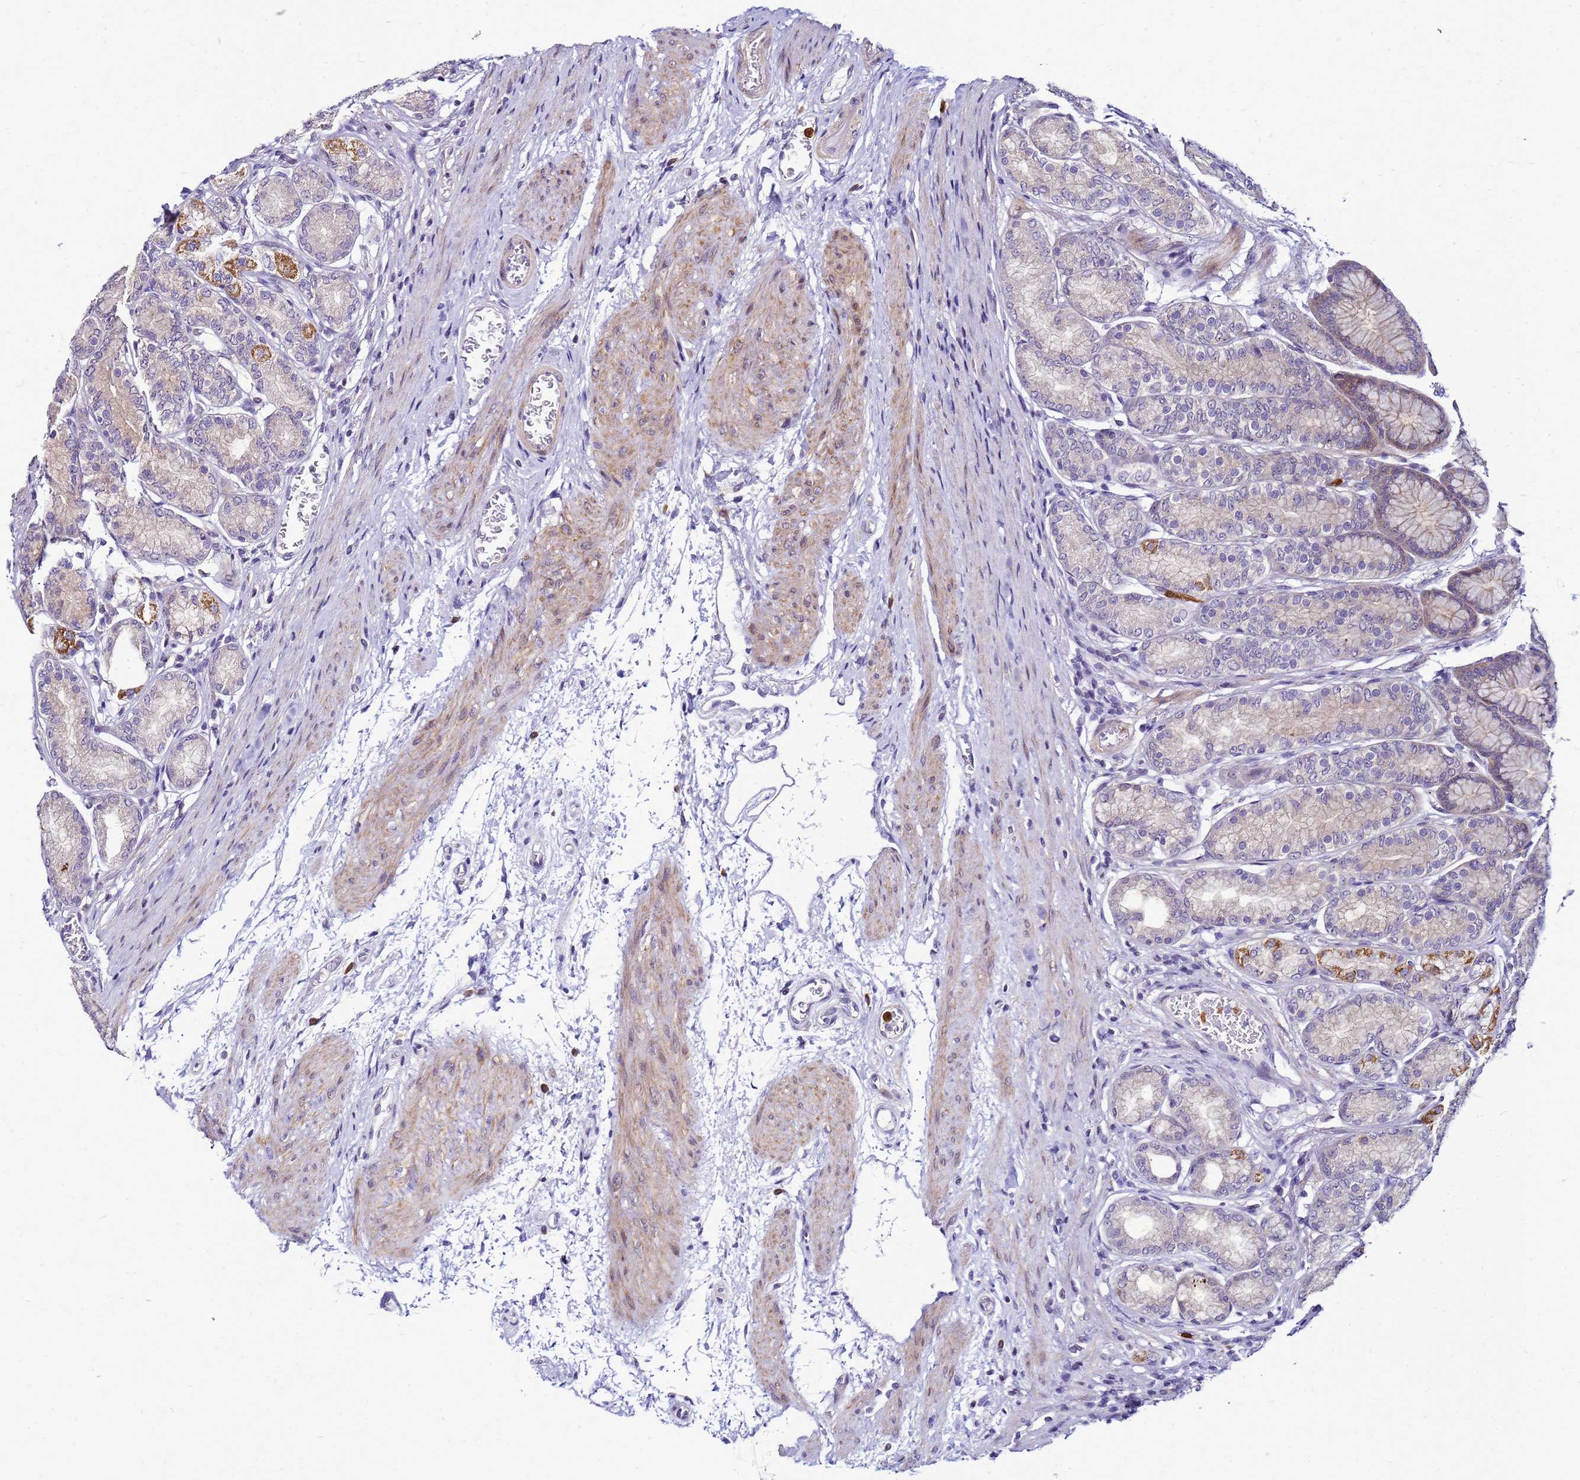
{"staining": {"intensity": "moderate", "quantity": "25%-75%", "location": "cytoplasmic/membranous"}, "tissue": "stomach", "cell_type": "Glandular cells", "image_type": "normal", "snomed": [{"axis": "morphology", "description": "Normal tissue, NOS"}, {"axis": "morphology", "description": "Adenocarcinoma, NOS"}, {"axis": "morphology", "description": "Adenocarcinoma, High grade"}, {"axis": "topography", "description": "Stomach, upper"}, {"axis": "topography", "description": "Stomach"}], "caption": "Approximately 25%-75% of glandular cells in benign human stomach reveal moderate cytoplasmic/membranous protein staining as visualized by brown immunohistochemical staining.", "gene": "VPS4B", "patient": {"sex": "female", "age": 65}}